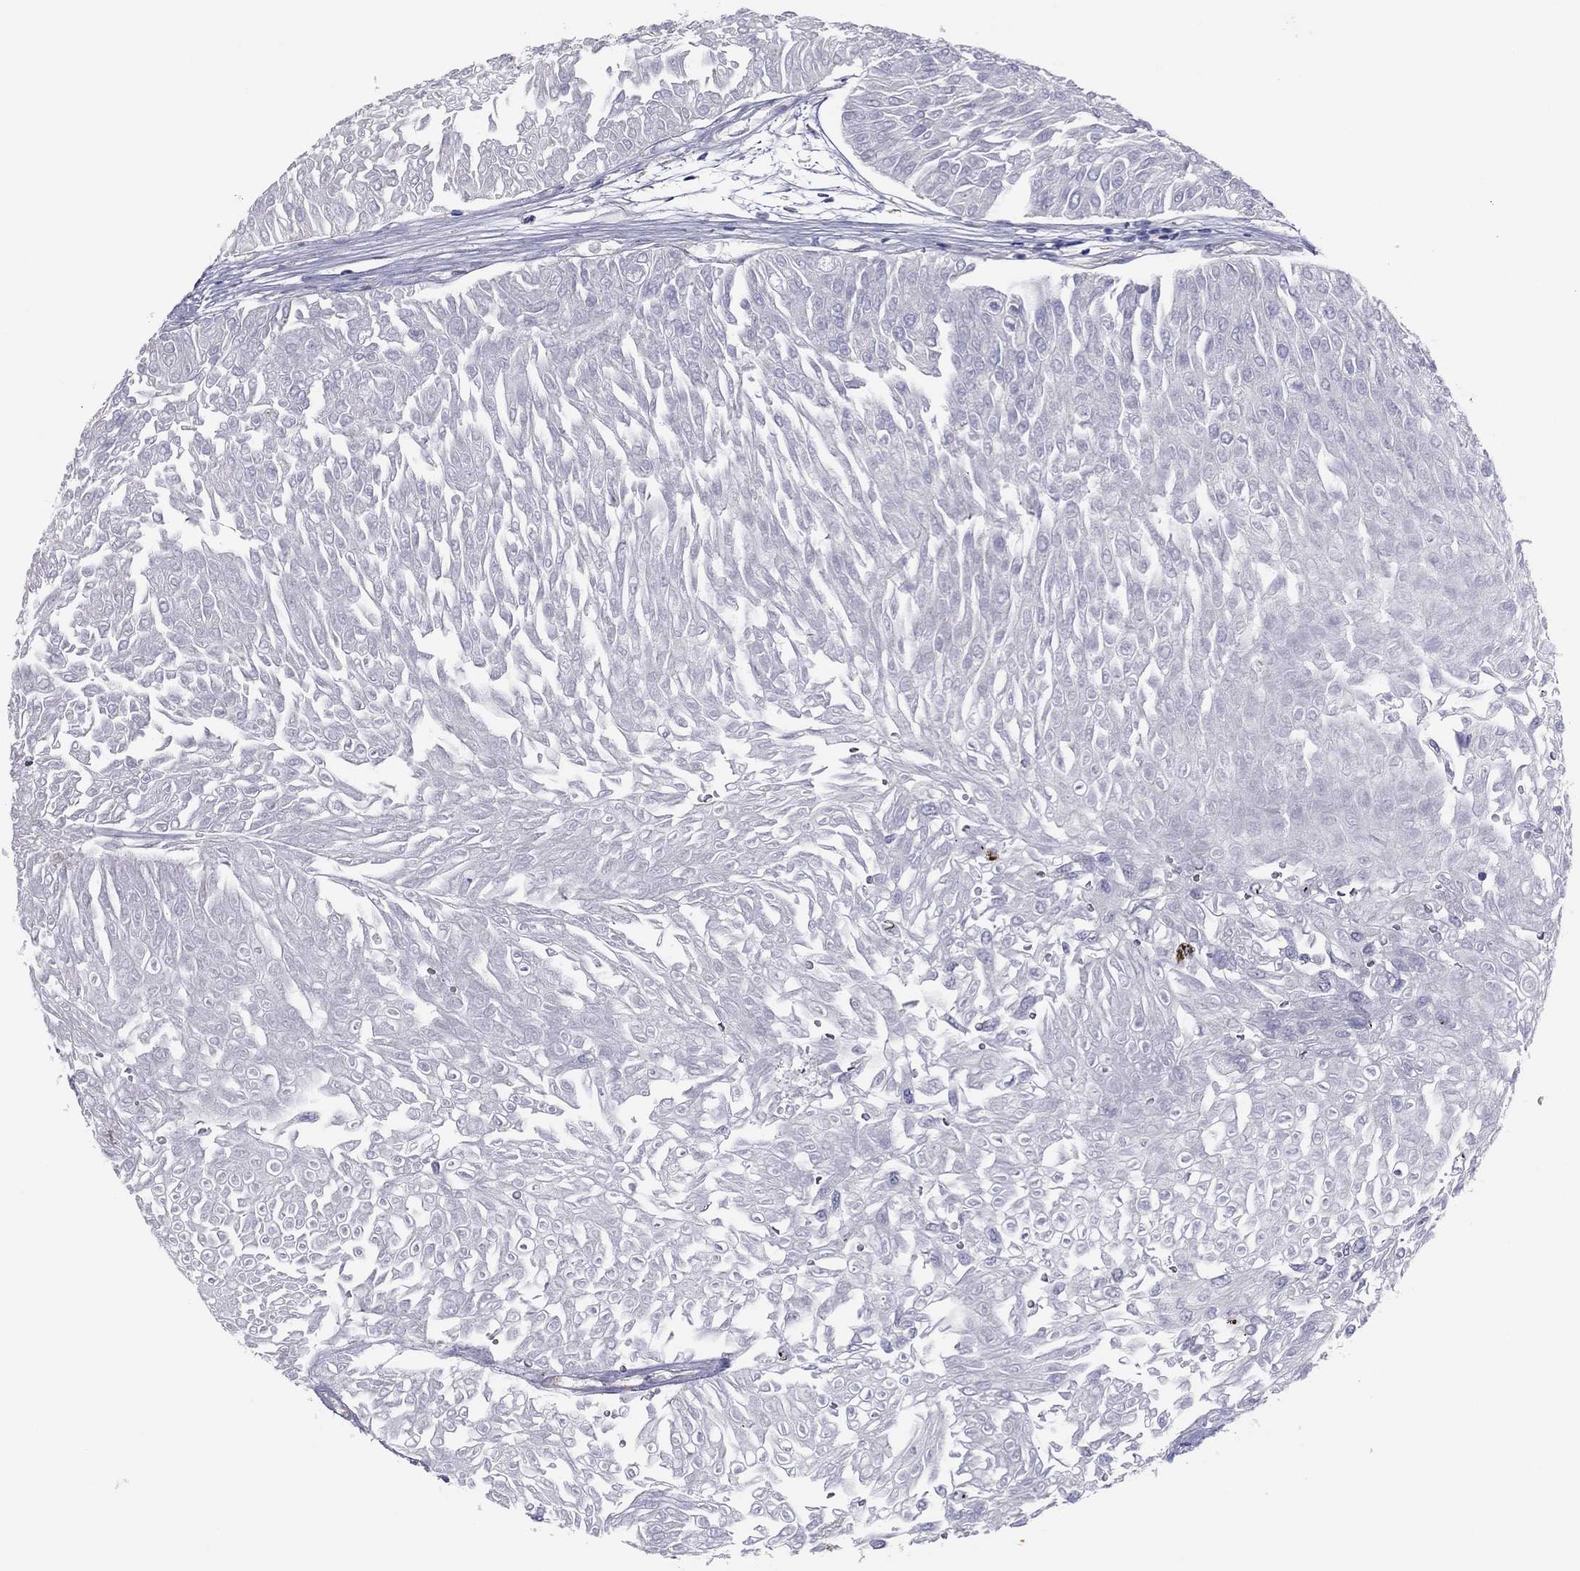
{"staining": {"intensity": "negative", "quantity": "none", "location": "none"}, "tissue": "urothelial cancer", "cell_type": "Tumor cells", "image_type": "cancer", "snomed": [{"axis": "morphology", "description": "Urothelial carcinoma, Low grade"}, {"axis": "topography", "description": "Urinary bladder"}], "caption": "Low-grade urothelial carcinoma was stained to show a protein in brown. There is no significant staining in tumor cells.", "gene": "GRK7", "patient": {"sex": "male", "age": 67}}